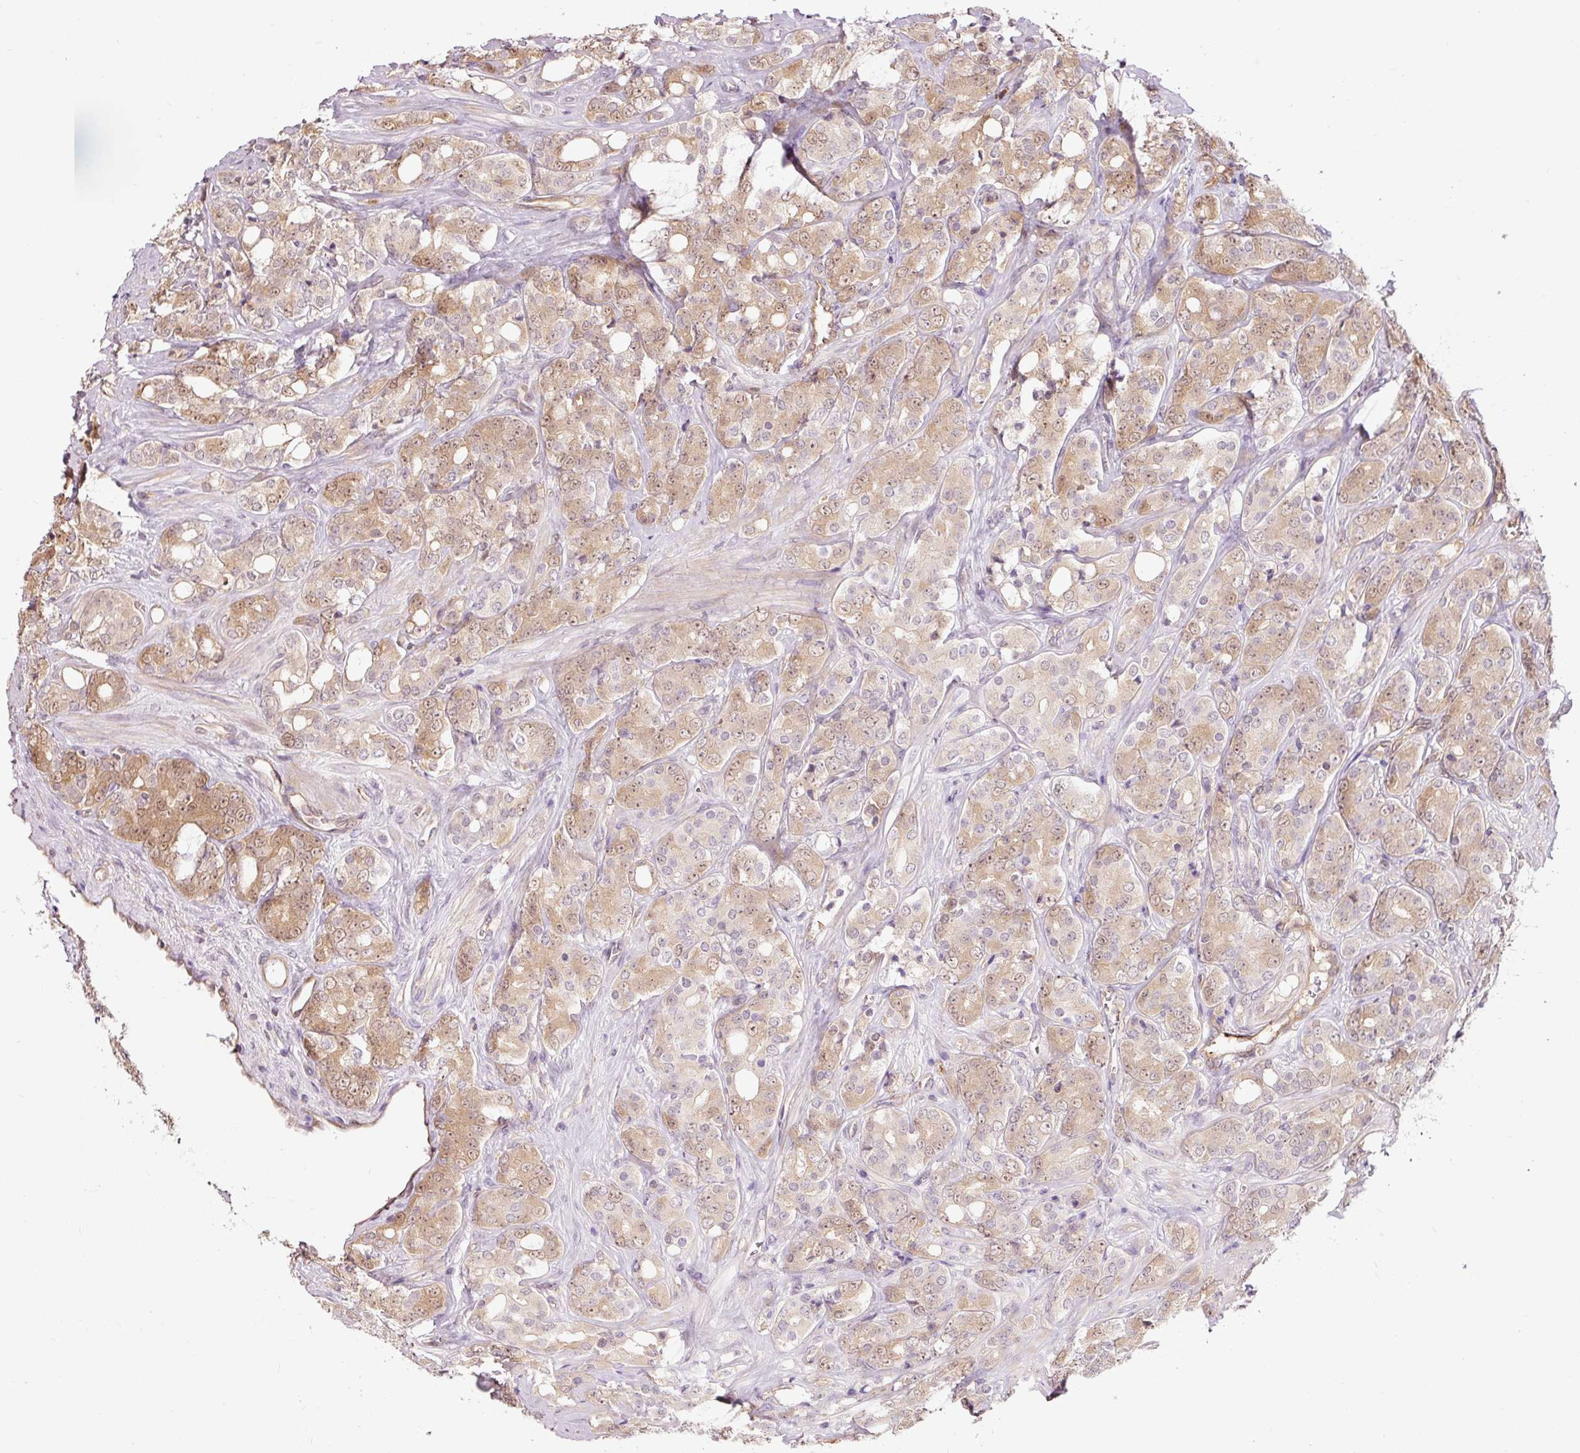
{"staining": {"intensity": "moderate", "quantity": "25%-75%", "location": "cytoplasmic/membranous,nuclear"}, "tissue": "prostate cancer", "cell_type": "Tumor cells", "image_type": "cancer", "snomed": [{"axis": "morphology", "description": "Adenocarcinoma, High grade"}, {"axis": "topography", "description": "Prostate"}], "caption": "Human prostate cancer stained with a brown dye shows moderate cytoplasmic/membranous and nuclear positive positivity in about 25%-75% of tumor cells.", "gene": "FBXL14", "patient": {"sex": "male", "age": 62}}